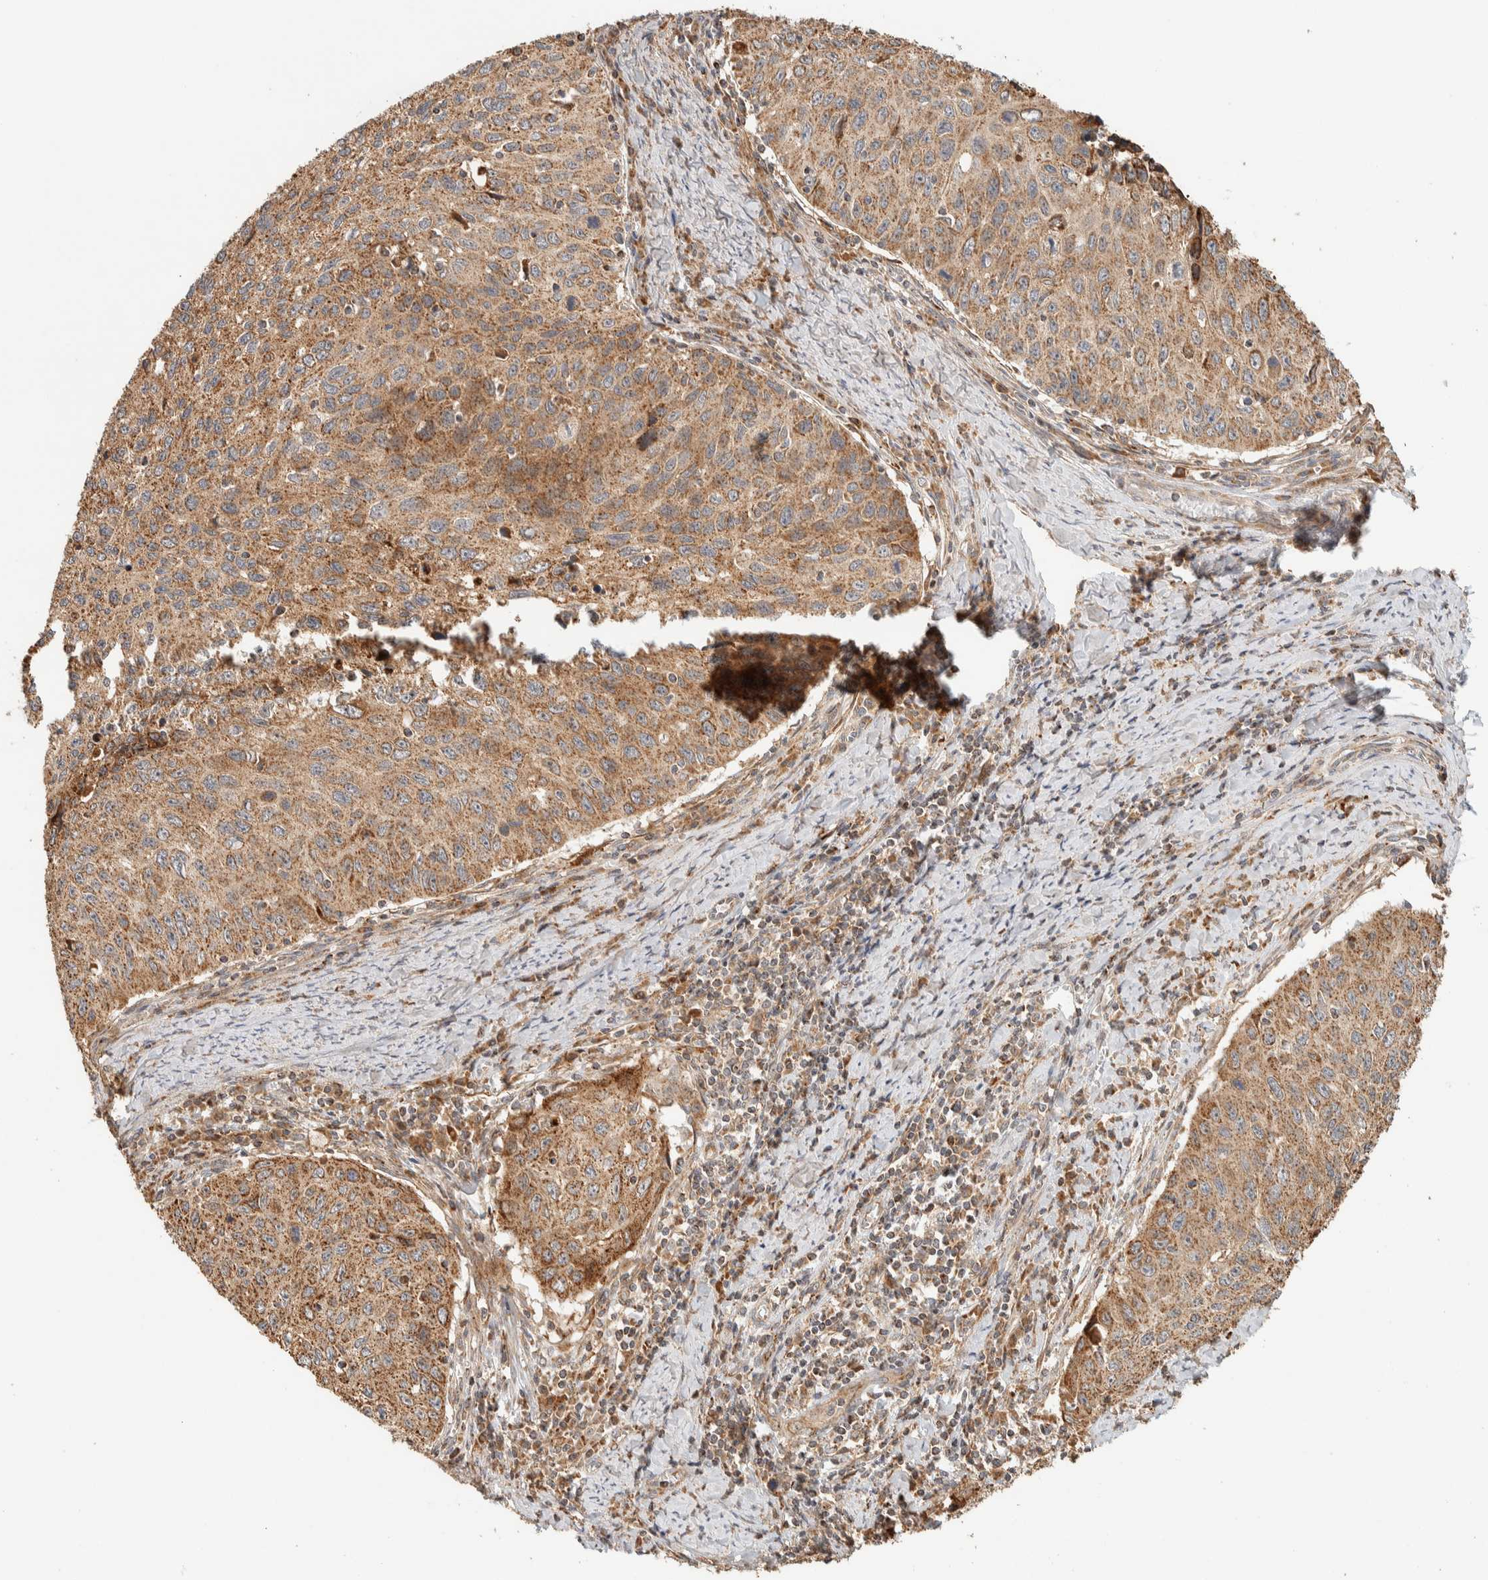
{"staining": {"intensity": "moderate", "quantity": ">75%", "location": "cytoplasmic/membranous"}, "tissue": "cervical cancer", "cell_type": "Tumor cells", "image_type": "cancer", "snomed": [{"axis": "morphology", "description": "Squamous cell carcinoma, NOS"}, {"axis": "topography", "description": "Cervix"}], "caption": "Protein expression analysis of human cervical cancer reveals moderate cytoplasmic/membranous expression in approximately >75% of tumor cells. The staining was performed using DAB, with brown indicating positive protein expression. Nuclei are stained blue with hematoxylin.", "gene": "KIF9", "patient": {"sex": "female", "age": 53}}